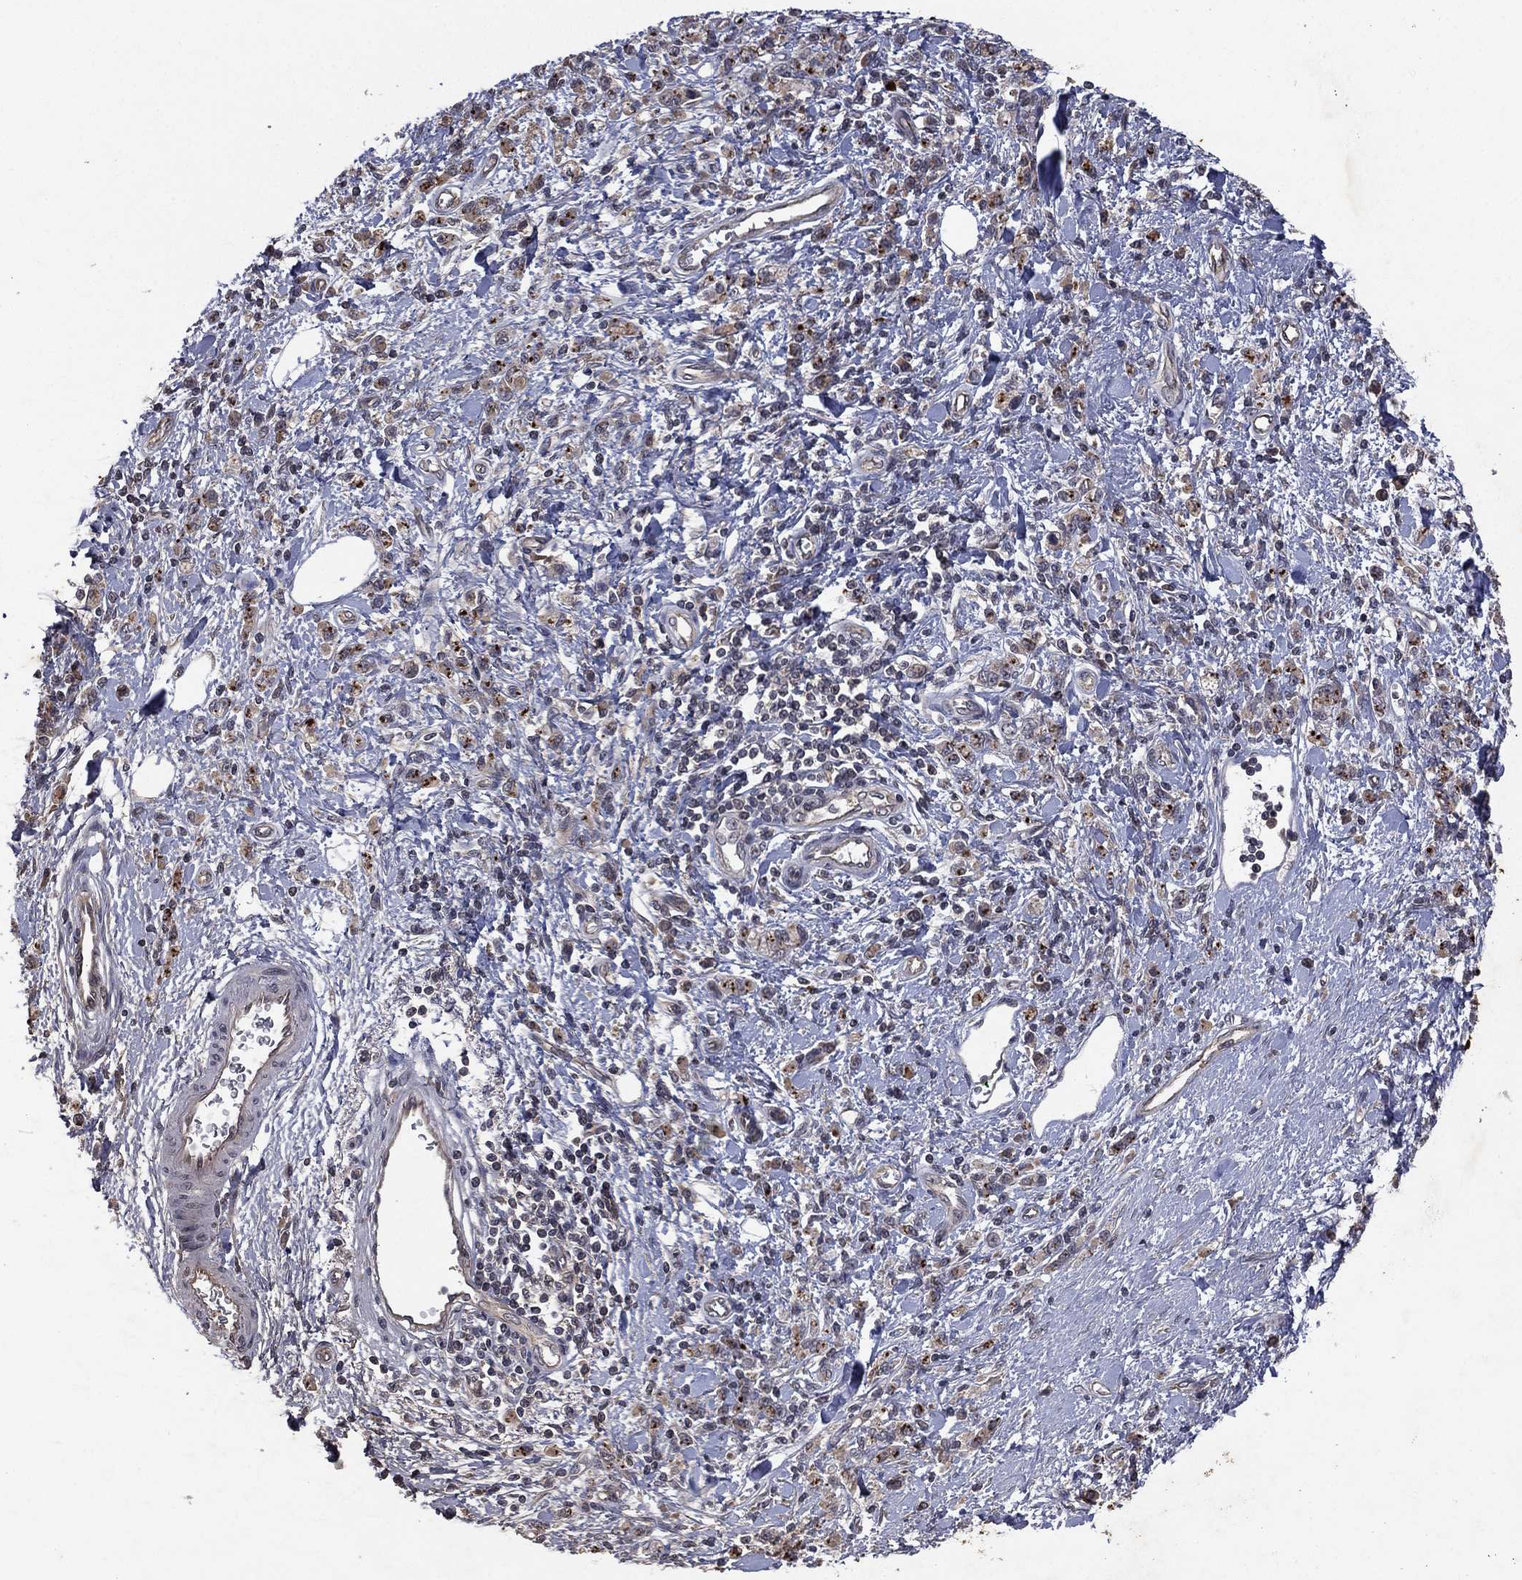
{"staining": {"intensity": "negative", "quantity": "none", "location": "none"}, "tissue": "stomach cancer", "cell_type": "Tumor cells", "image_type": "cancer", "snomed": [{"axis": "morphology", "description": "Adenocarcinoma, NOS"}, {"axis": "topography", "description": "Stomach"}], "caption": "Protein analysis of stomach adenocarcinoma exhibits no significant staining in tumor cells.", "gene": "ATG4B", "patient": {"sex": "male", "age": 77}}